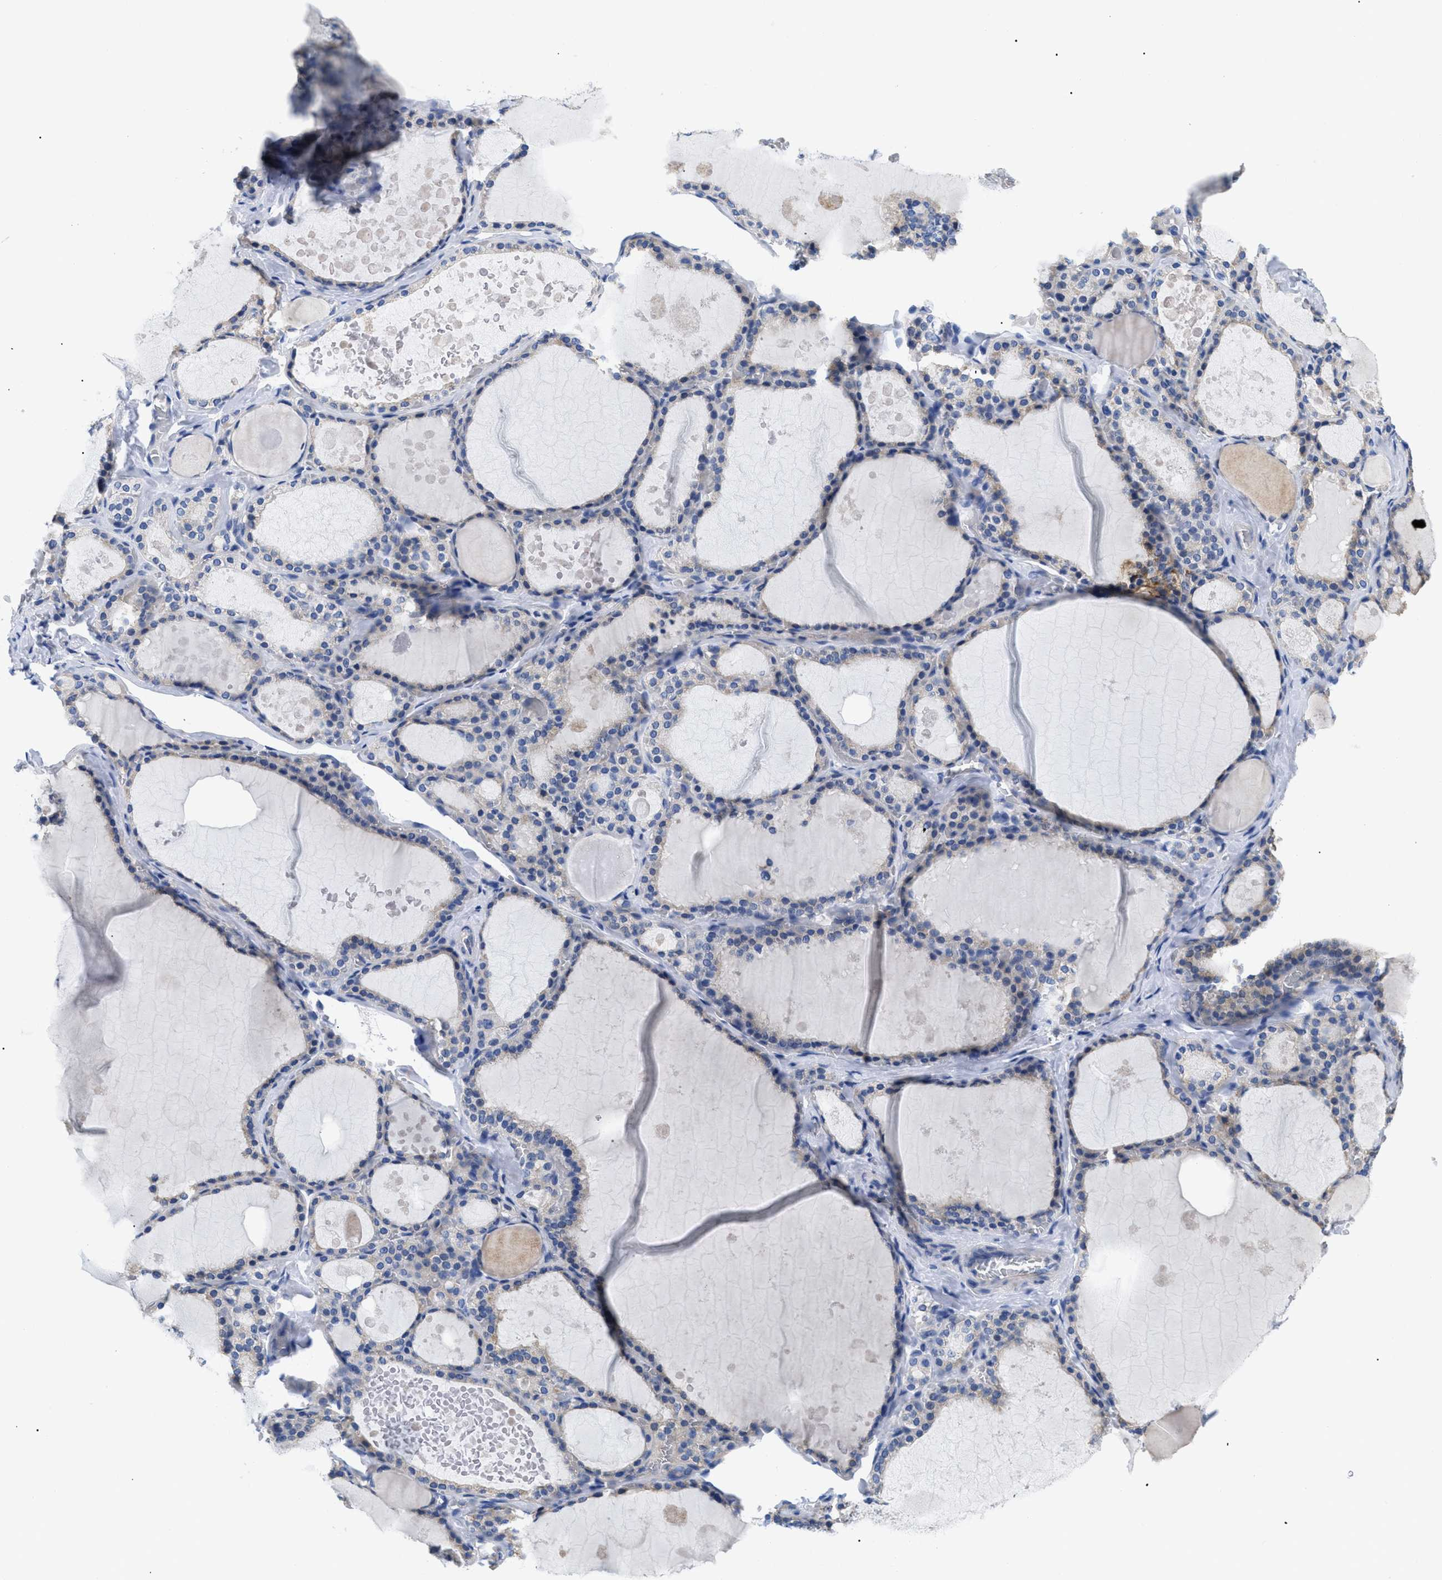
{"staining": {"intensity": "weak", "quantity": "<25%", "location": "cytoplasmic/membranous"}, "tissue": "thyroid gland", "cell_type": "Glandular cells", "image_type": "normal", "snomed": [{"axis": "morphology", "description": "Normal tissue, NOS"}, {"axis": "topography", "description": "Thyroid gland"}], "caption": "The photomicrograph reveals no staining of glandular cells in normal thyroid gland. (DAB IHC, high magnification).", "gene": "HLA", "patient": {"sex": "male", "age": 56}}